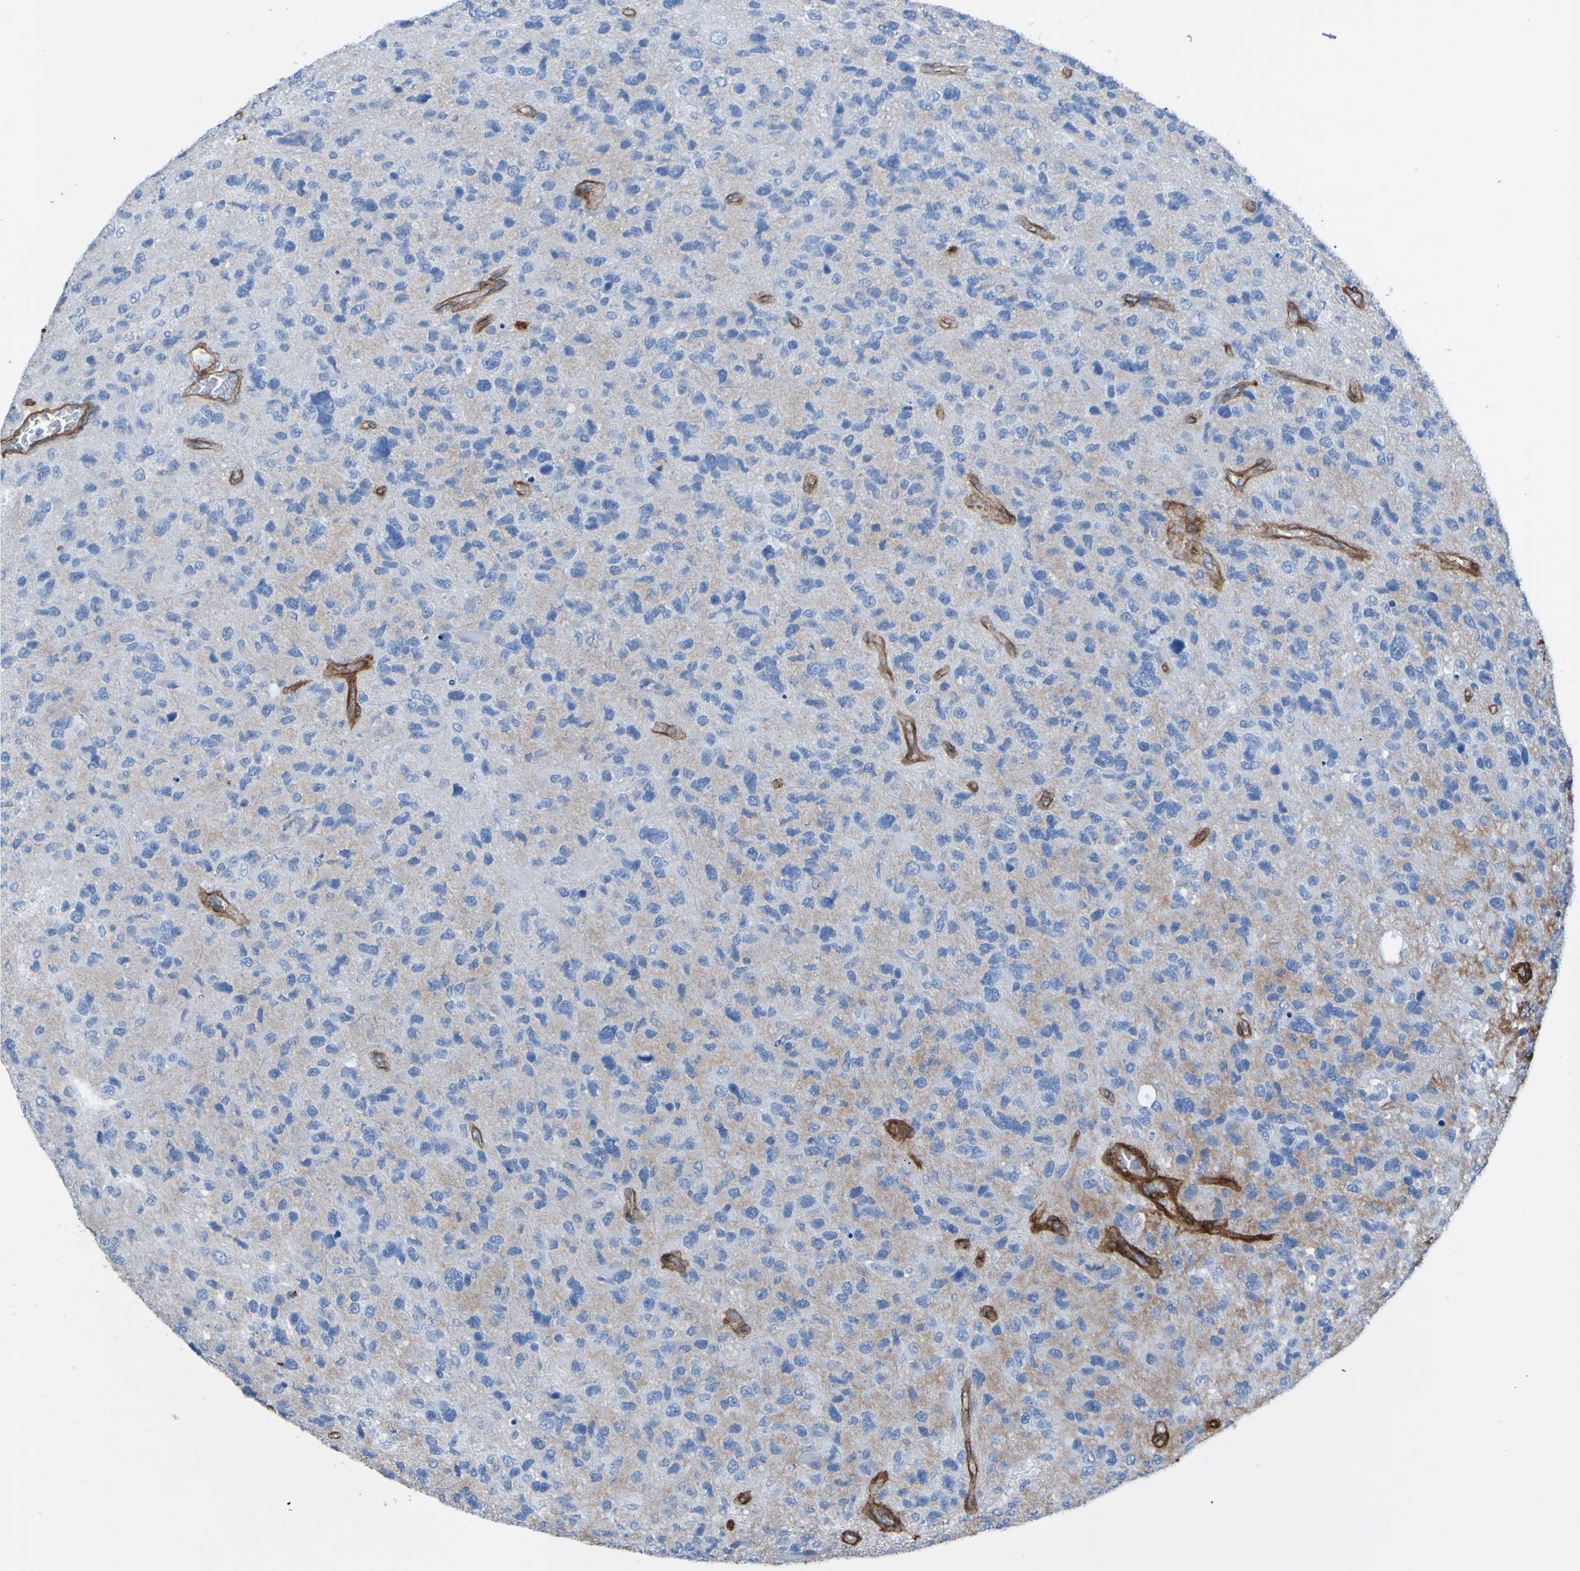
{"staining": {"intensity": "negative", "quantity": "none", "location": "none"}, "tissue": "glioma", "cell_type": "Tumor cells", "image_type": "cancer", "snomed": [{"axis": "morphology", "description": "Glioma, malignant, High grade"}, {"axis": "topography", "description": "Brain"}], "caption": "There is no significant expression in tumor cells of glioma.", "gene": "COL4A2", "patient": {"sex": "female", "age": 58}}